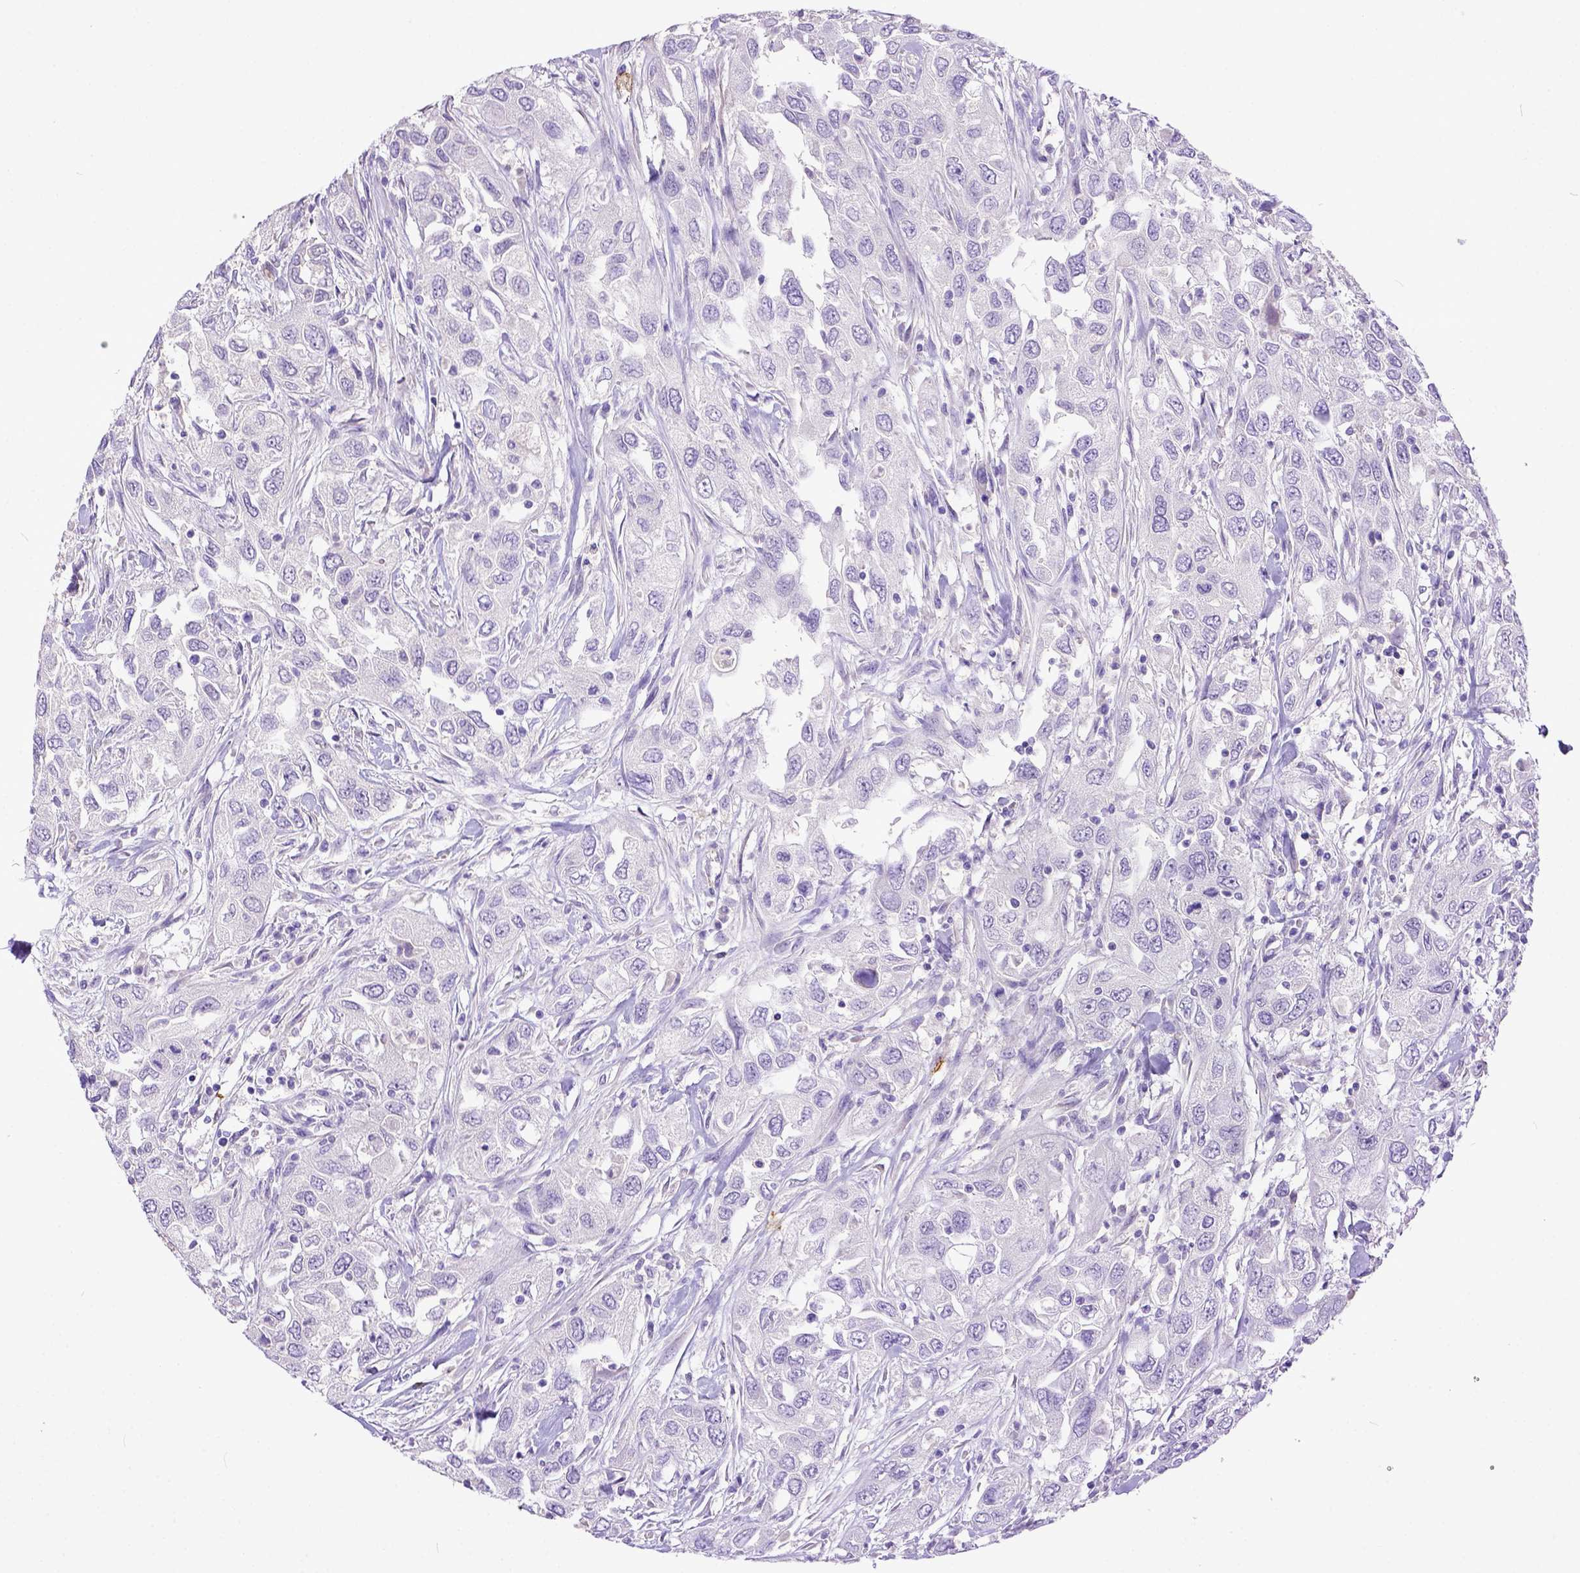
{"staining": {"intensity": "negative", "quantity": "none", "location": "none"}, "tissue": "urothelial cancer", "cell_type": "Tumor cells", "image_type": "cancer", "snomed": [{"axis": "morphology", "description": "Urothelial carcinoma, High grade"}, {"axis": "topography", "description": "Urinary bladder"}], "caption": "A histopathology image of urothelial carcinoma (high-grade) stained for a protein reveals no brown staining in tumor cells.", "gene": "KIT", "patient": {"sex": "male", "age": 76}}